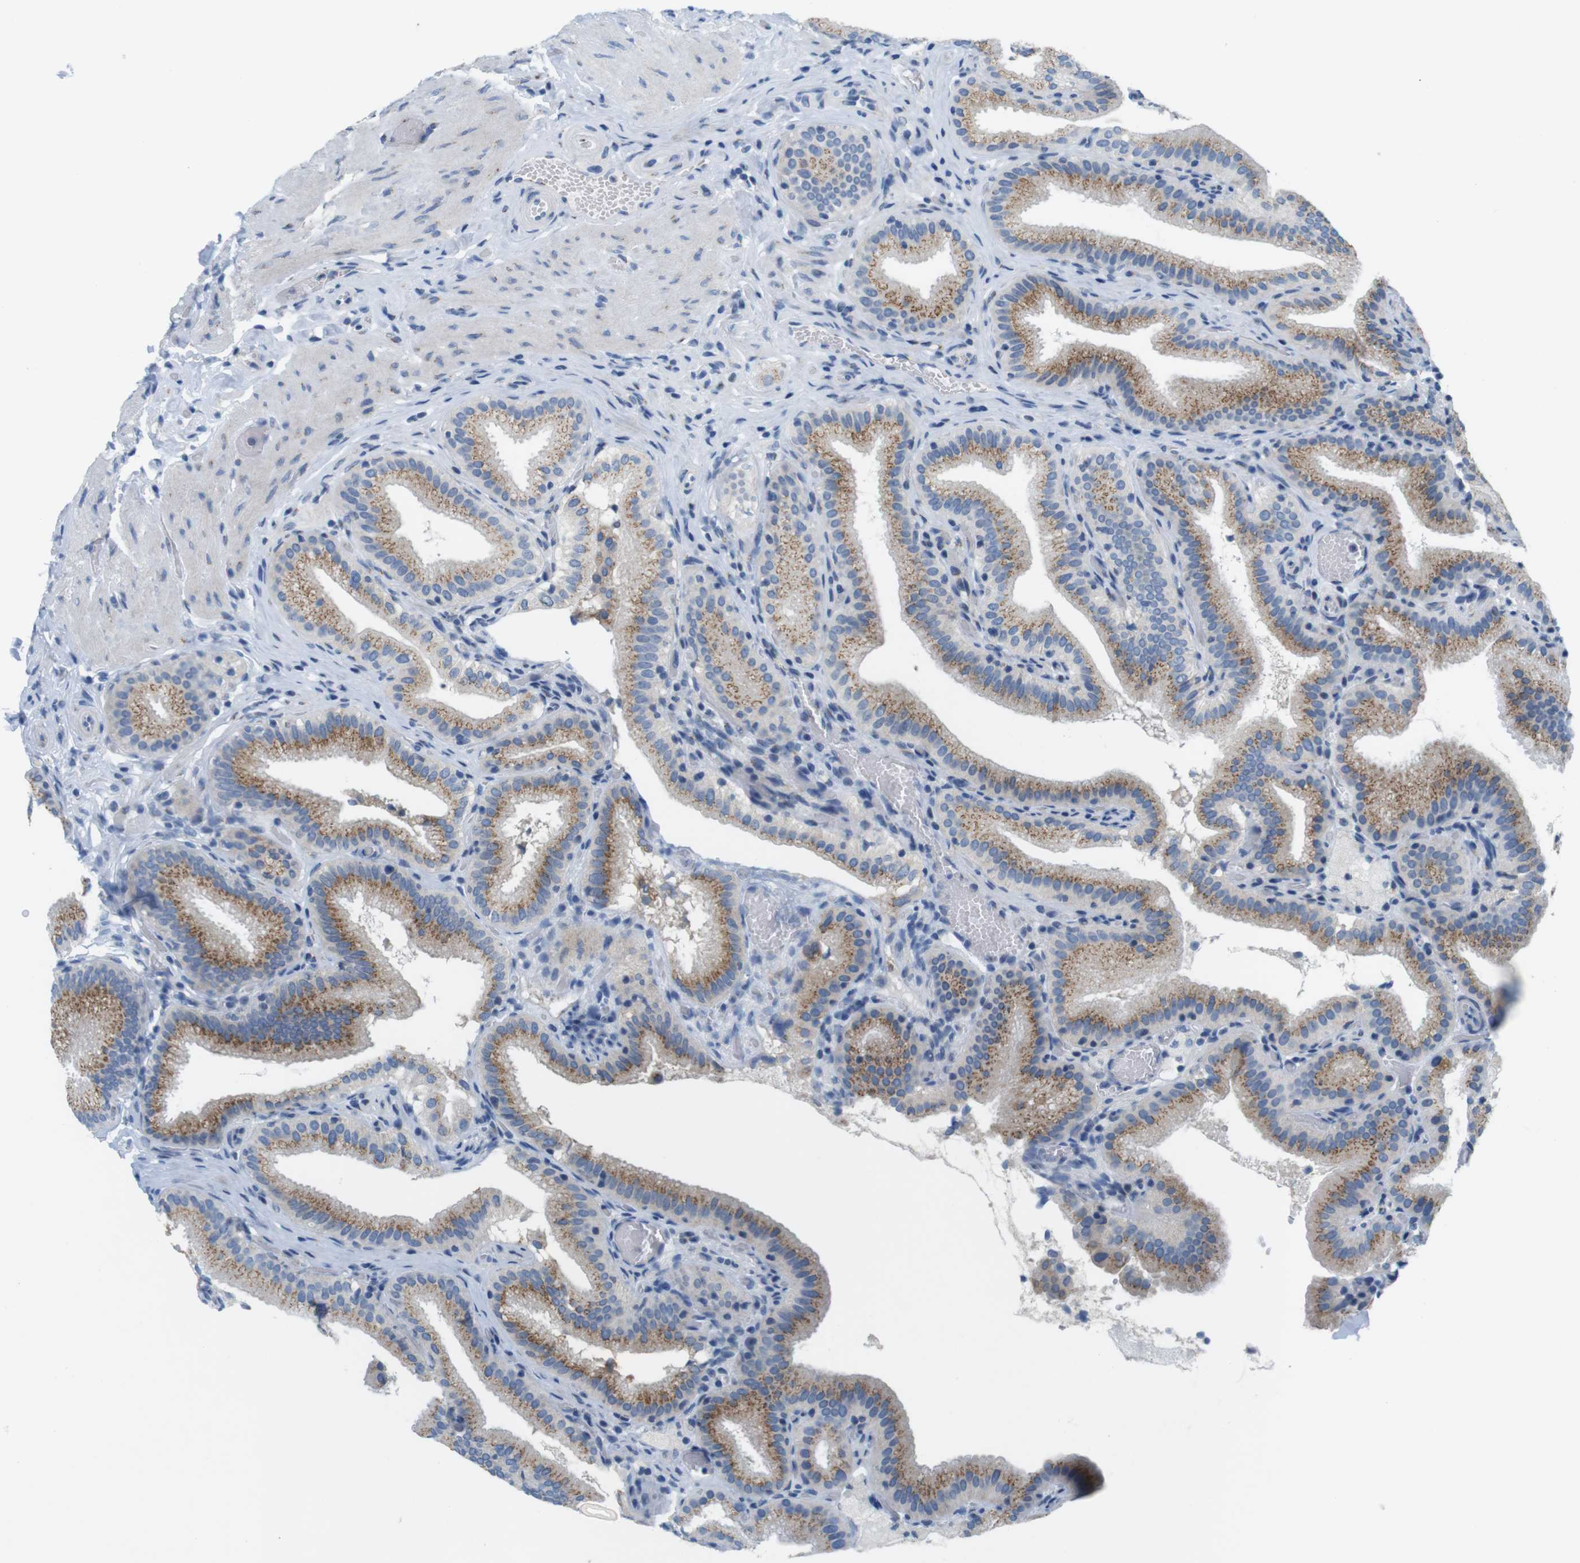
{"staining": {"intensity": "moderate", "quantity": ">75%", "location": "cytoplasmic/membranous"}, "tissue": "gallbladder", "cell_type": "Glandular cells", "image_type": "normal", "snomed": [{"axis": "morphology", "description": "Normal tissue, NOS"}, {"axis": "topography", "description": "Gallbladder"}], "caption": "Immunohistochemical staining of unremarkable human gallbladder displays medium levels of moderate cytoplasmic/membranous positivity in approximately >75% of glandular cells.", "gene": "GOLGA2", "patient": {"sex": "male", "age": 54}}